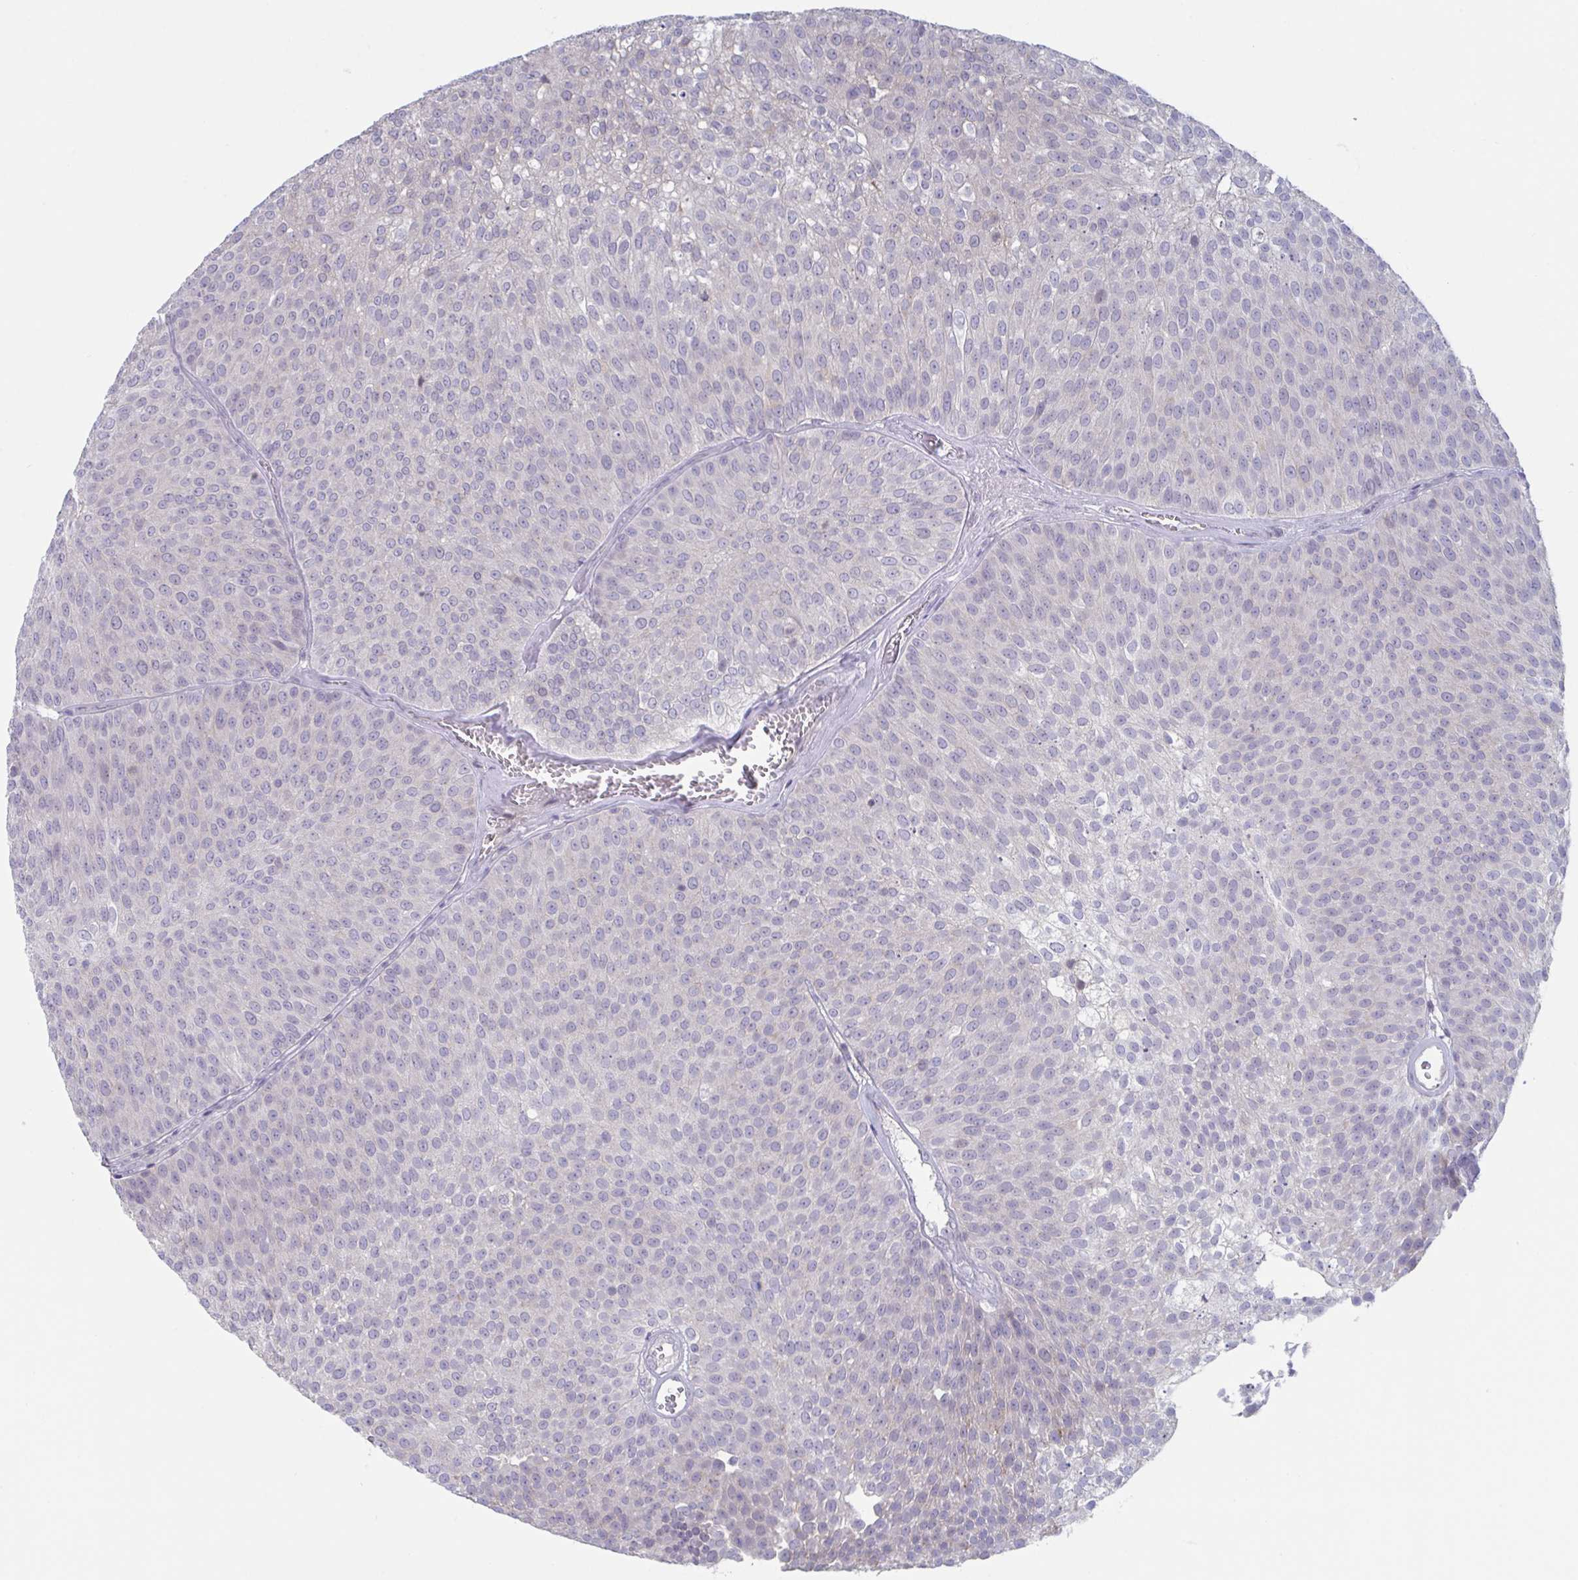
{"staining": {"intensity": "negative", "quantity": "none", "location": "none"}, "tissue": "urothelial cancer", "cell_type": "Tumor cells", "image_type": "cancer", "snomed": [{"axis": "morphology", "description": "Urothelial carcinoma, Low grade"}, {"axis": "topography", "description": "Urinary bladder"}], "caption": "Urothelial carcinoma (low-grade) stained for a protein using immunohistochemistry (IHC) demonstrates no expression tumor cells.", "gene": "STK26", "patient": {"sex": "female", "age": 79}}